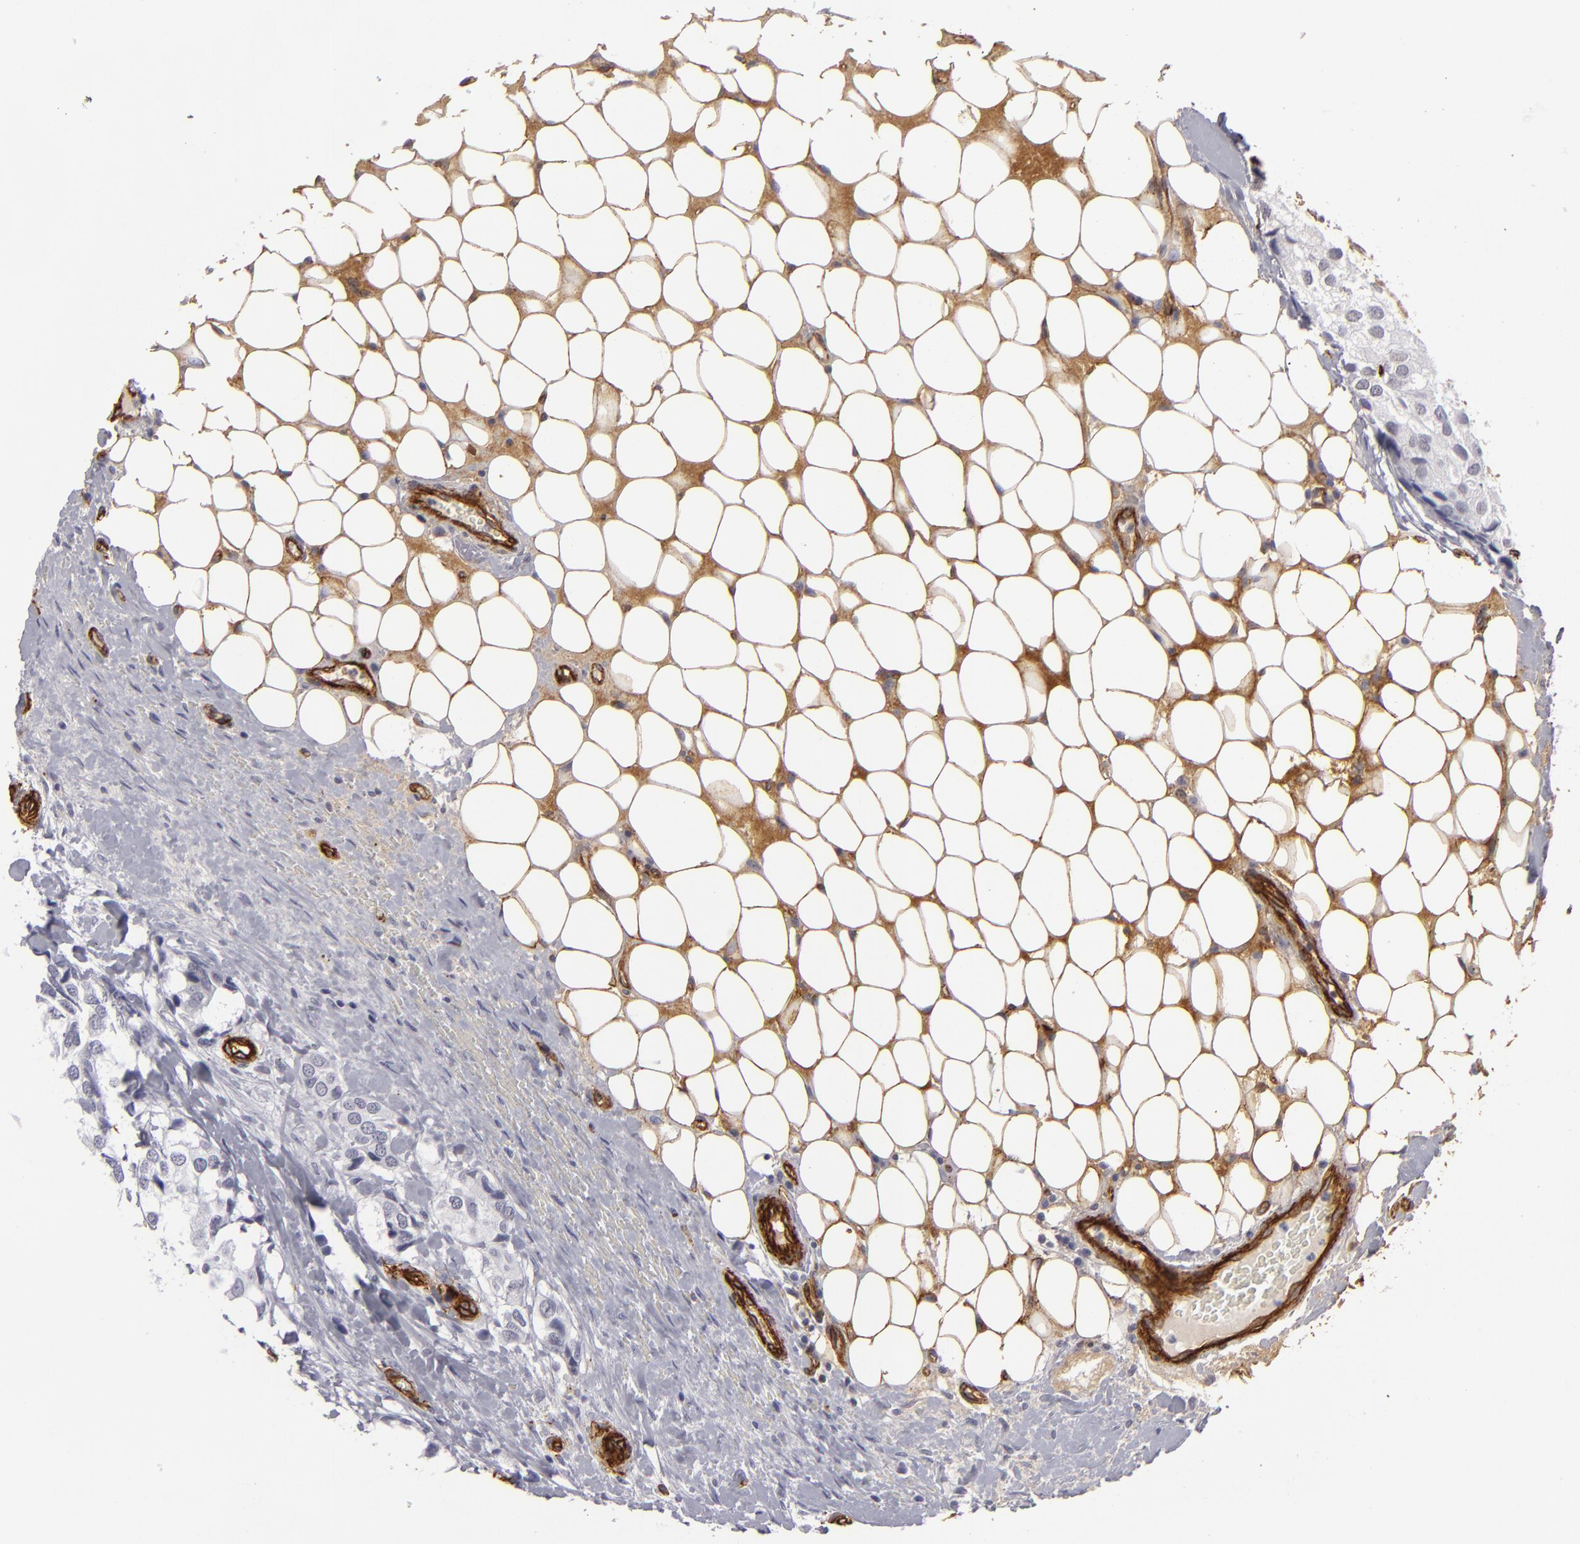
{"staining": {"intensity": "negative", "quantity": "none", "location": "none"}, "tissue": "breast cancer", "cell_type": "Tumor cells", "image_type": "cancer", "snomed": [{"axis": "morphology", "description": "Duct carcinoma"}, {"axis": "topography", "description": "Breast"}], "caption": "Immunohistochemistry image of human breast cancer (intraductal carcinoma) stained for a protein (brown), which displays no positivity in tumor cells.", "gene": "MCAM", "patient": {"sex": "female", "age": 68}}